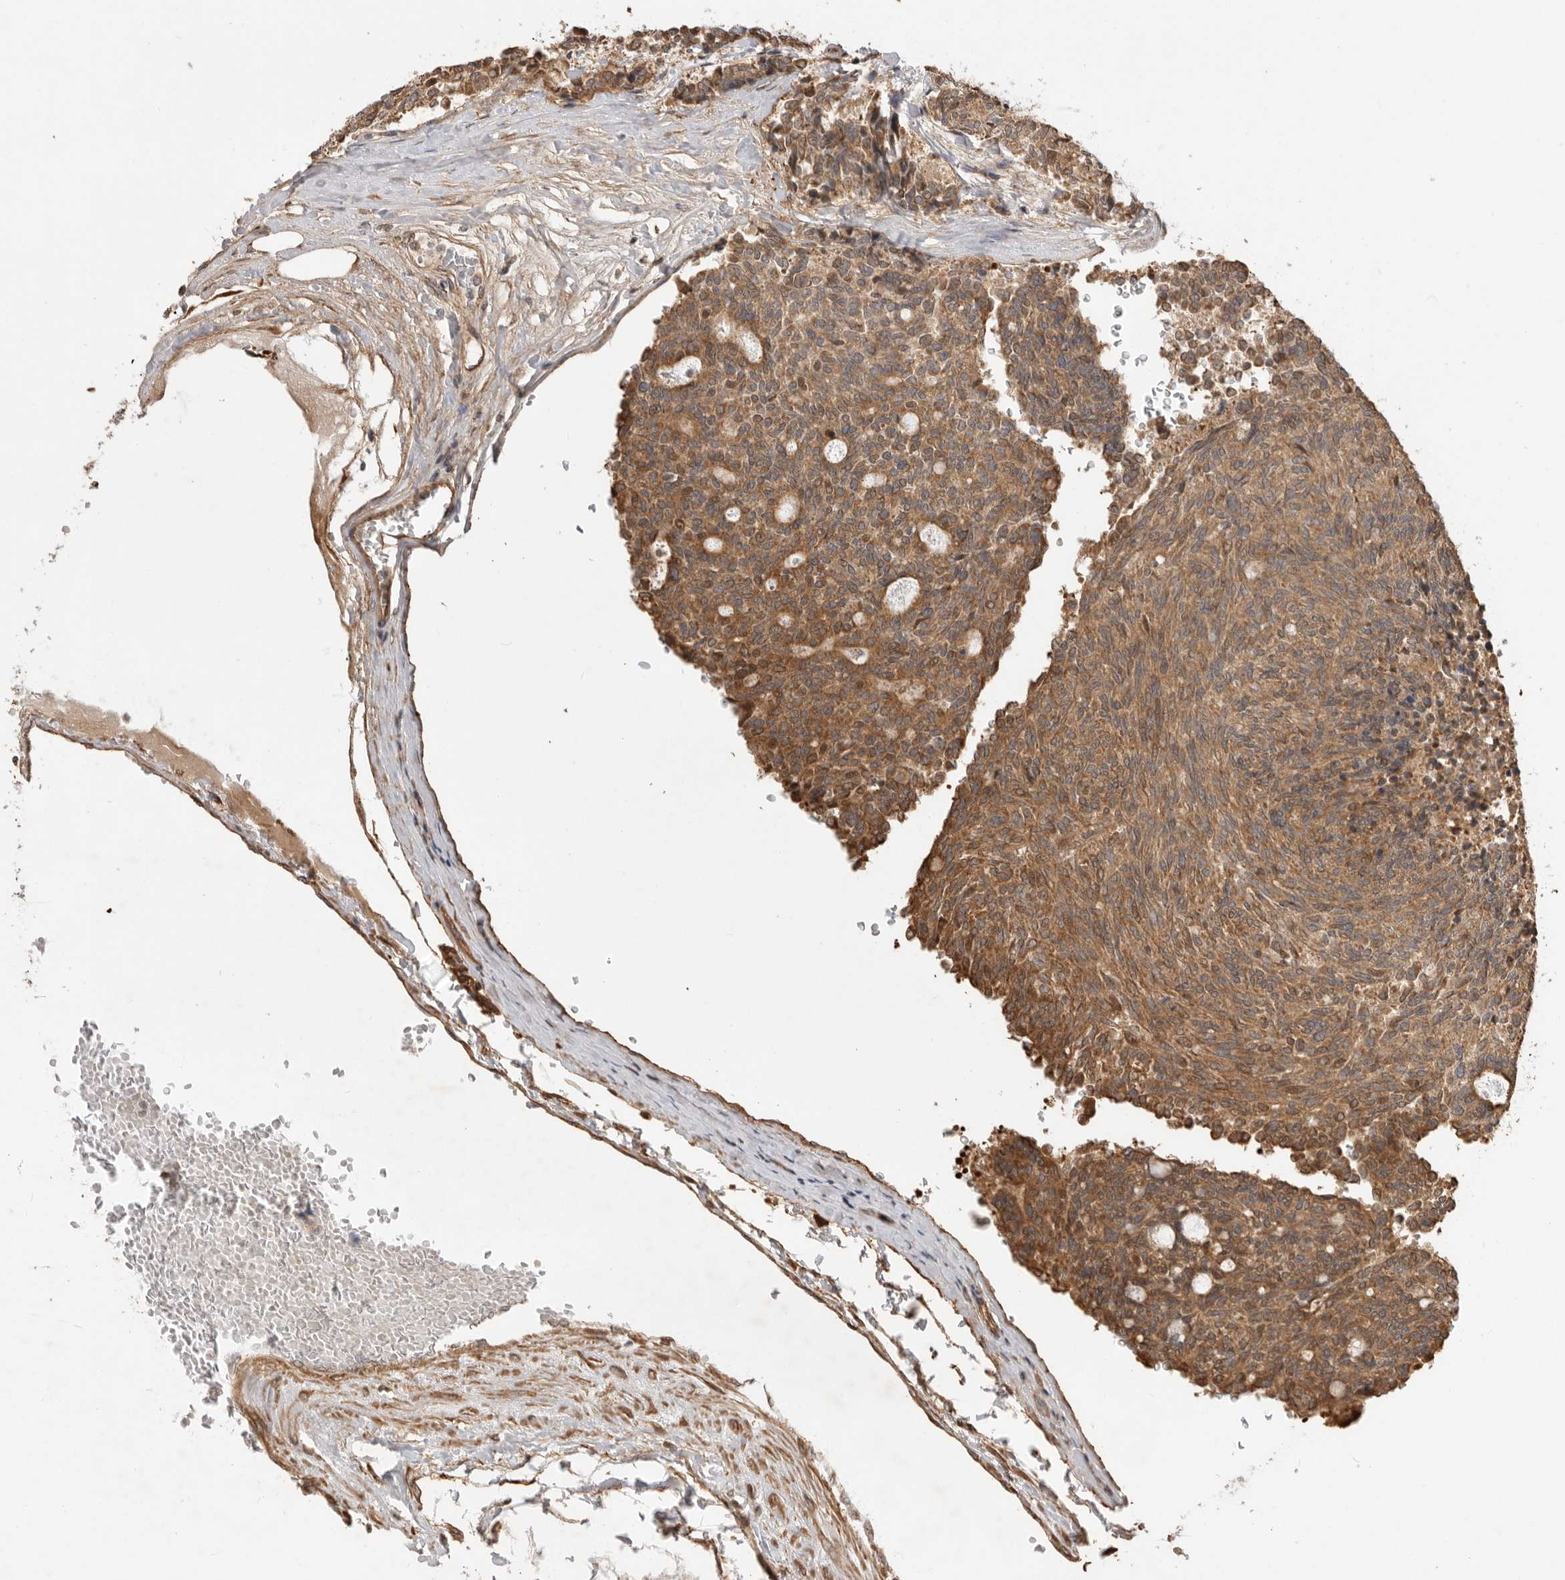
{"staining": {"intensity": "moderate", "quantity": ">75%", "location": "cytoplasmic/membranous"}, "tissue": "carcinoid", "cell_type": "Tumor cells", "image_type": "cancer", "snomed": [{"axis": "morphology", "description": "Carcinoid, malignant, NOS"}, {"axis": "topography", "description": "Pancreas"}], "caption": "Immunohistochemical staining of carcinoid (malignant) reveals medium levels of moderate cytoplasmic/membranous expression in about >75% of tumor cells. Using DAB (brown) and hematoxylin (blue) stains, captured at high magnification using brightfield microscopy.", "gene": "DPH7", "patient": {"sex": "female", "age": 54}}